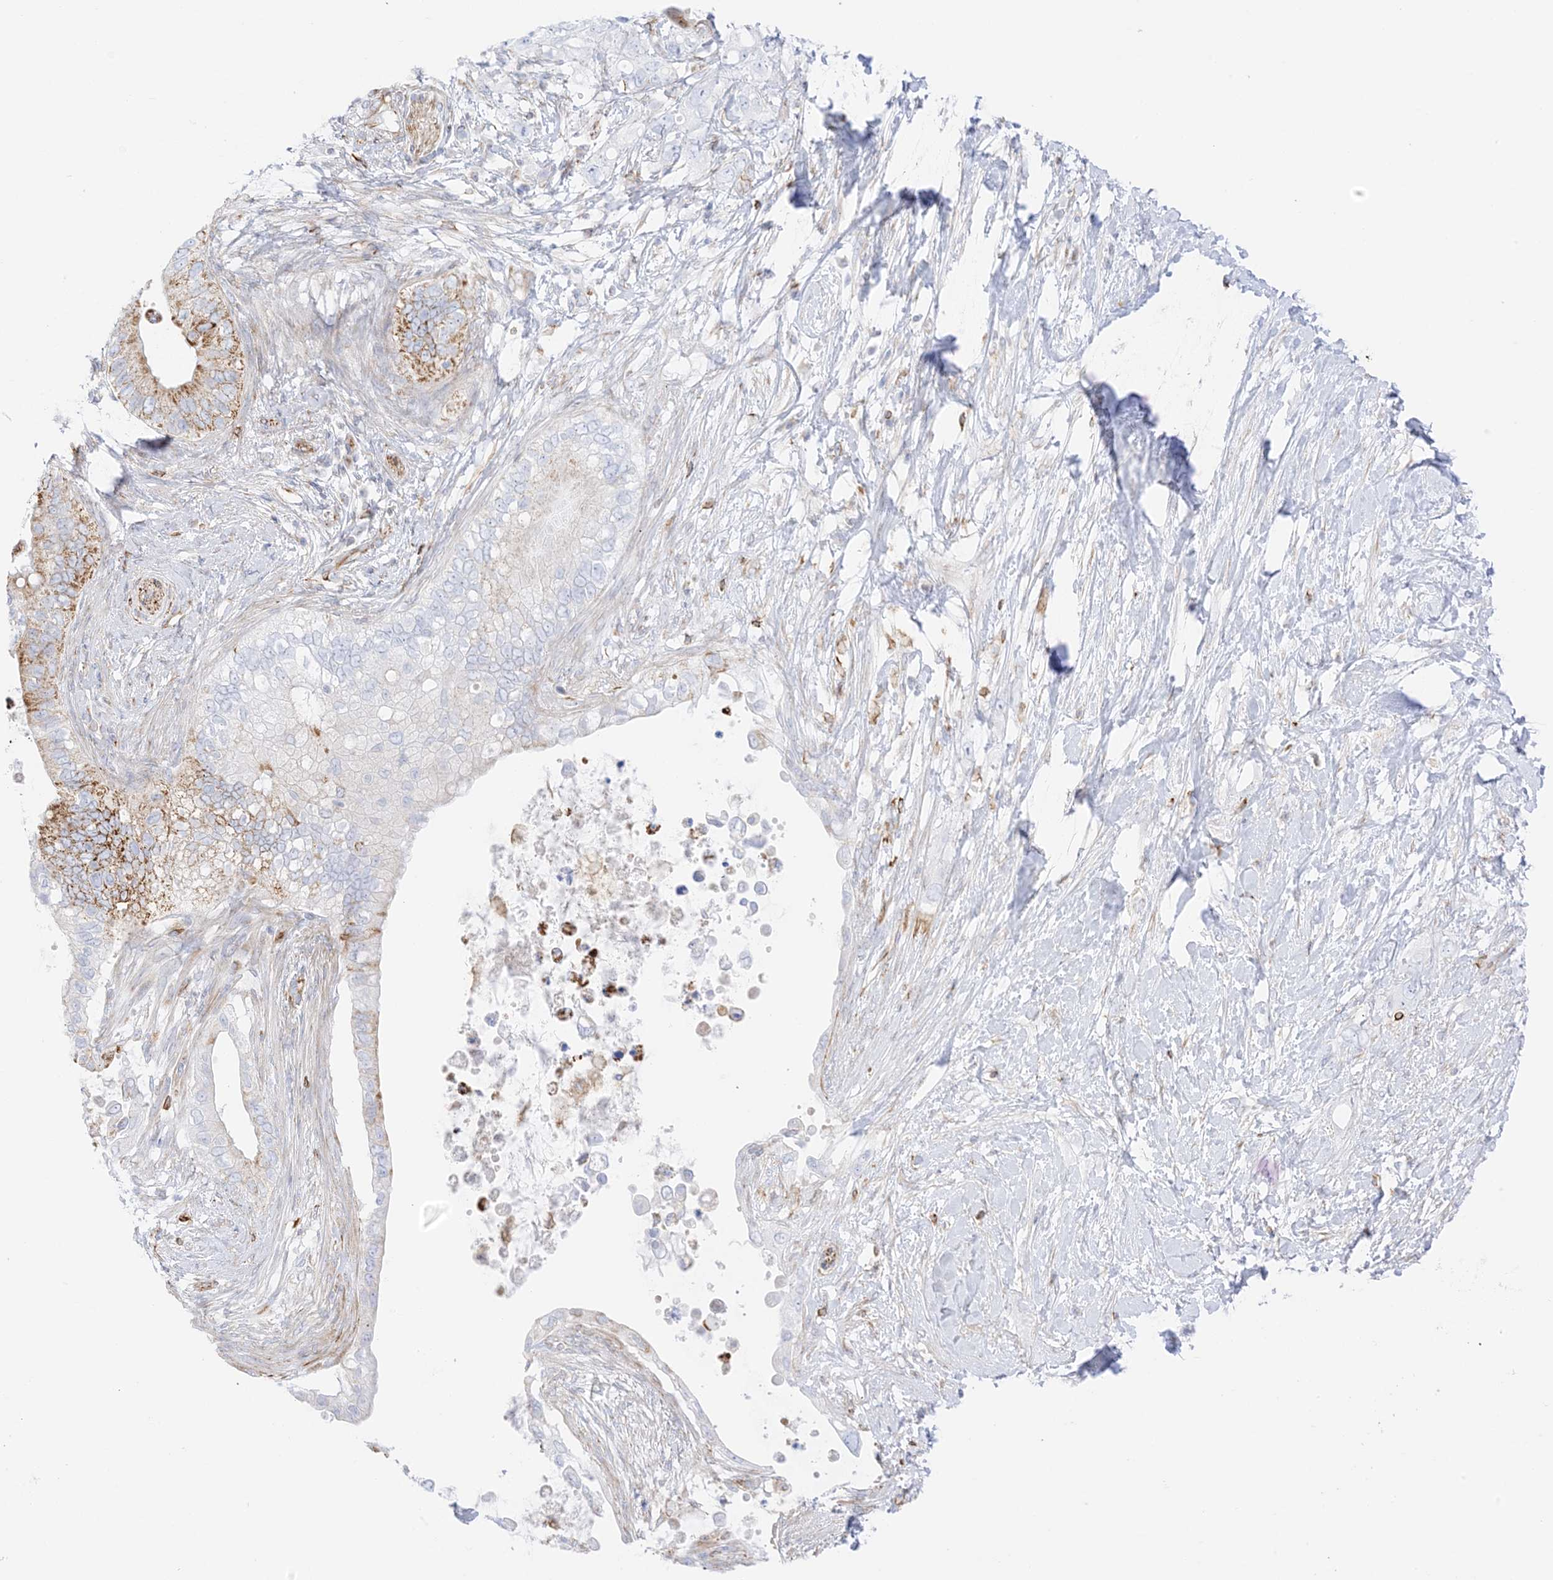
{"staining": {"intensity": "moderate", "quantity": "<25%", "location": "cytoplasmic/membranous"}, "tissue": "pancreatic cancer", "cell_type": "Tumor cells", "image_type": "cancer", "snomed": [{"axis": "morphology", "description": "Adenocarcinoma, NOS"}, {"axis": "topography", "description": "Pancreas"}], "caption": "Protein expression analysis of pancreatic cancer (adenocarcinoma) shows moderate cytoplasmic/membranous staining in about <25% of tumor cells. (DAB (3,3'-diaminobenzidine) = brown stain, brightfield microscopy at high magnification).", "gene": "PID1", "patient": {"sex": "female", "age": 56}}